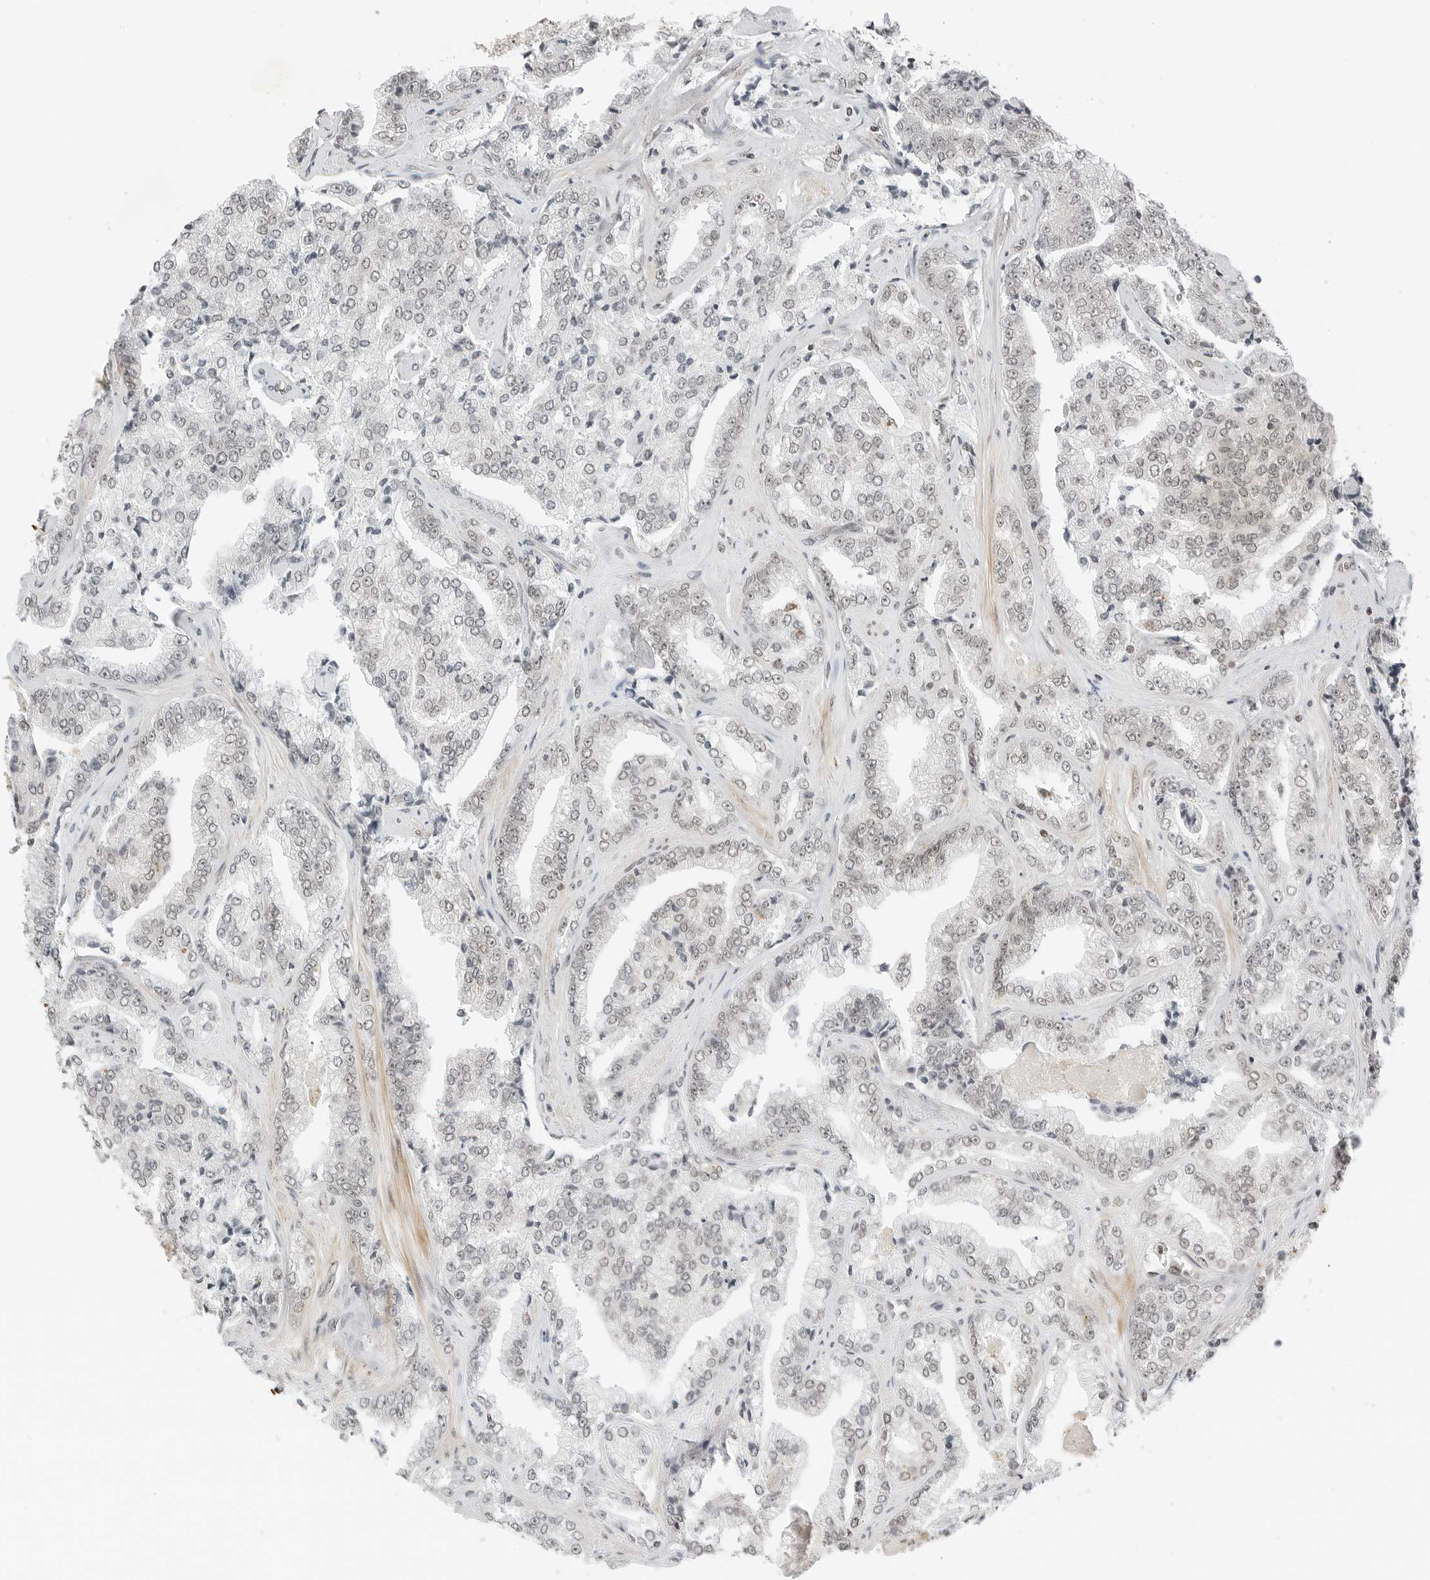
{"staining": {"intensity": "weak", "quantity": "25%-75%", "location": "nuclear"}, "tissue": "prostate cancer", "cell_type": "Tumor cells", "image_type": "cancer", "snomed": [{"axis": "morphology", "description": "Adenocarcinoma, High grade"}, {"axis": "topography", "description": "Prostate"}], "caption": "The photomicrograph reveals immunohistochemical staining of prostate cancer. There is weak nuclear expression is seen in about 25%-75% of tumor cells. The protein is shown in brown color, while the nuclei are stained blue.", "gene": "CRTC2", "patient": {"sex": "male", "age": 71}}